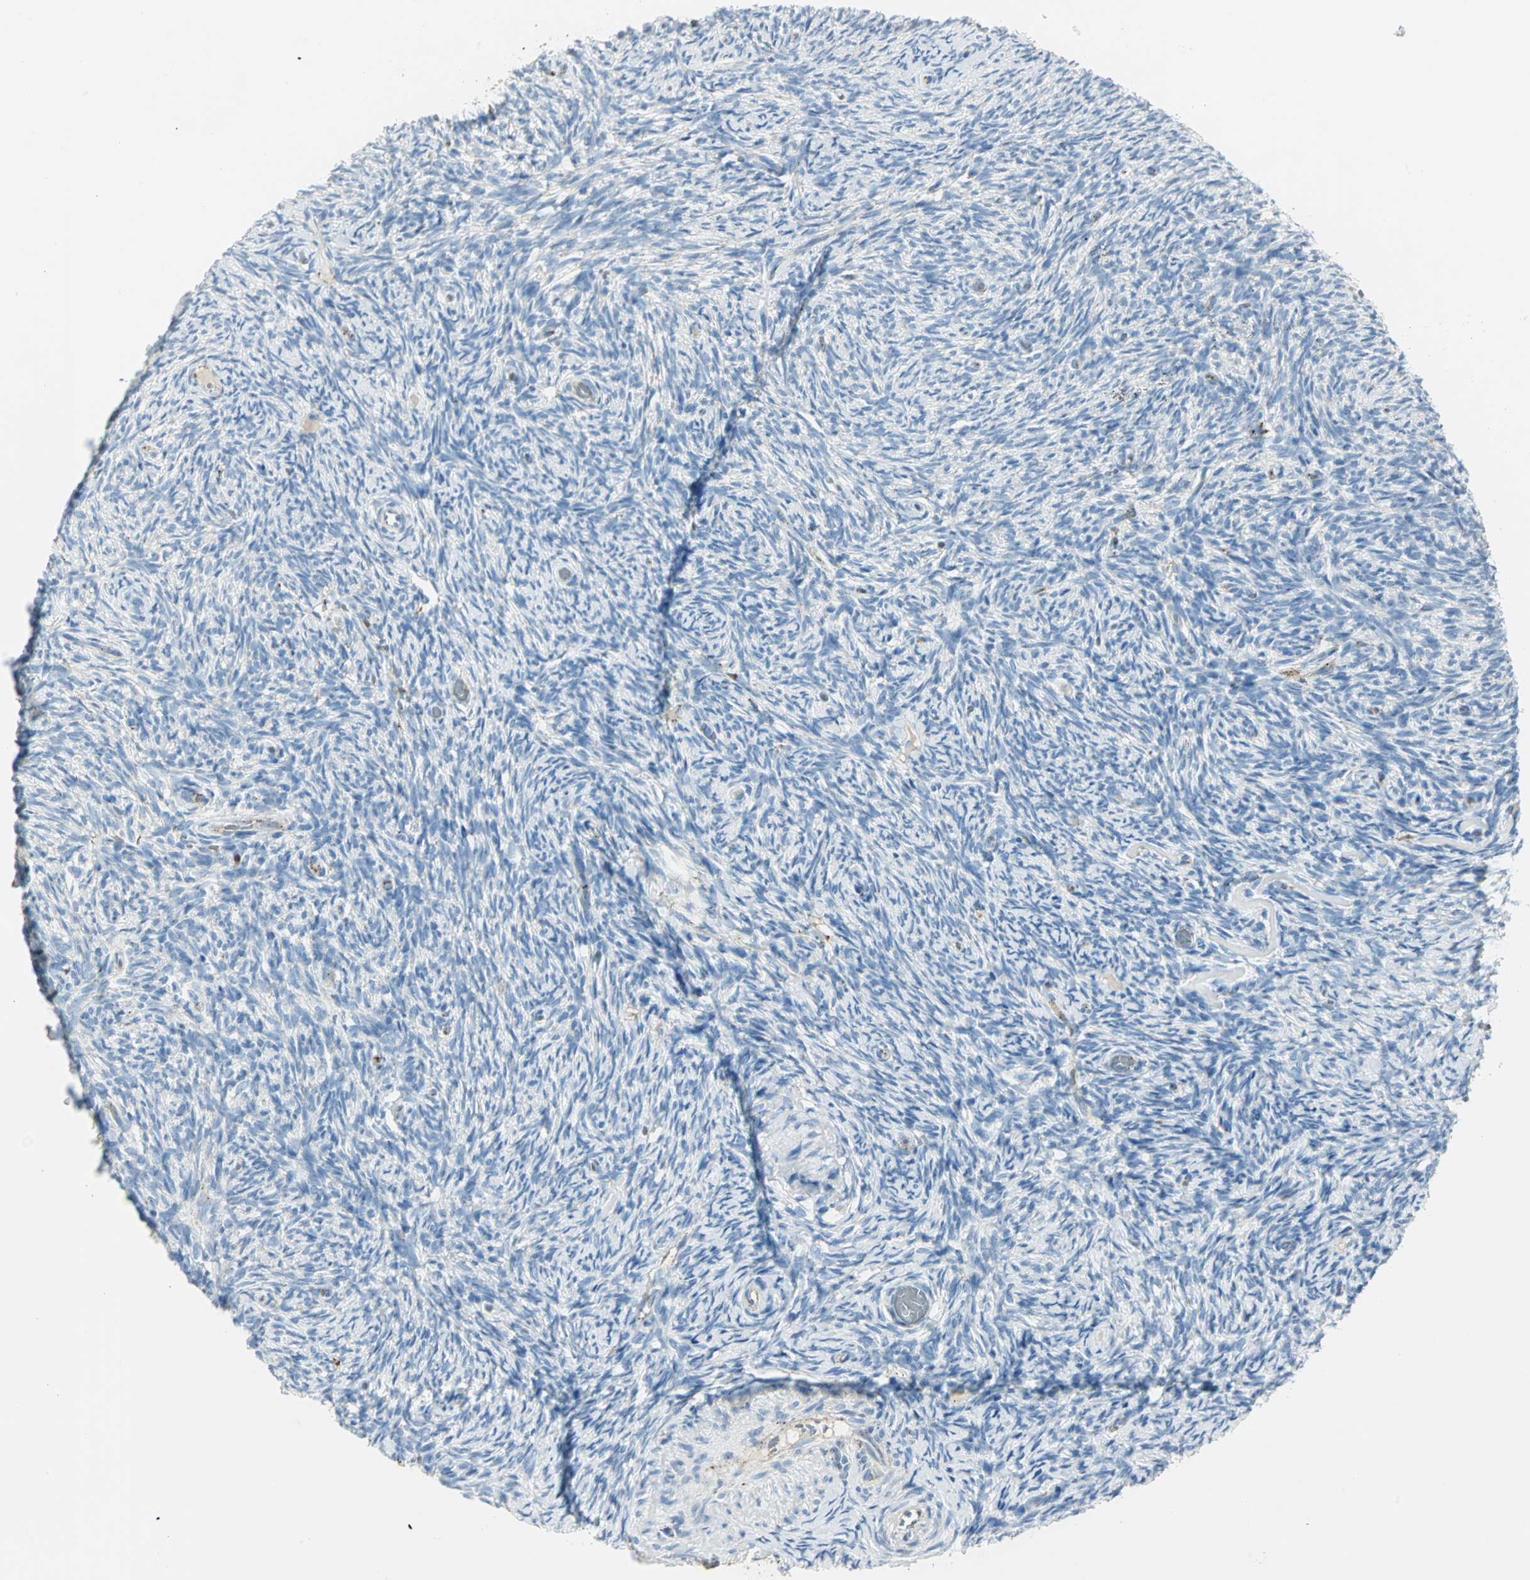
{"staining": {"intensity": "weak", "quantity": "25%-75%", "location": "cytoplasmic/membranous"}, "tissue": "ovary", "cell_type": "Follicle cells", "image_type": "normal", "snomed": [{"axis": "morphology", "description": "Normal tissue, NOS"}, {"axis": "topography", "description": "Ovary"}], "caption": "Brown immunohistochemical staining in benign human ovary exhibits weak cytoplasmic/membranous staining in about 25%-75% of follicle cells.", "gene": "ARSA", "patient": {"sex": "female", "age": 60}}